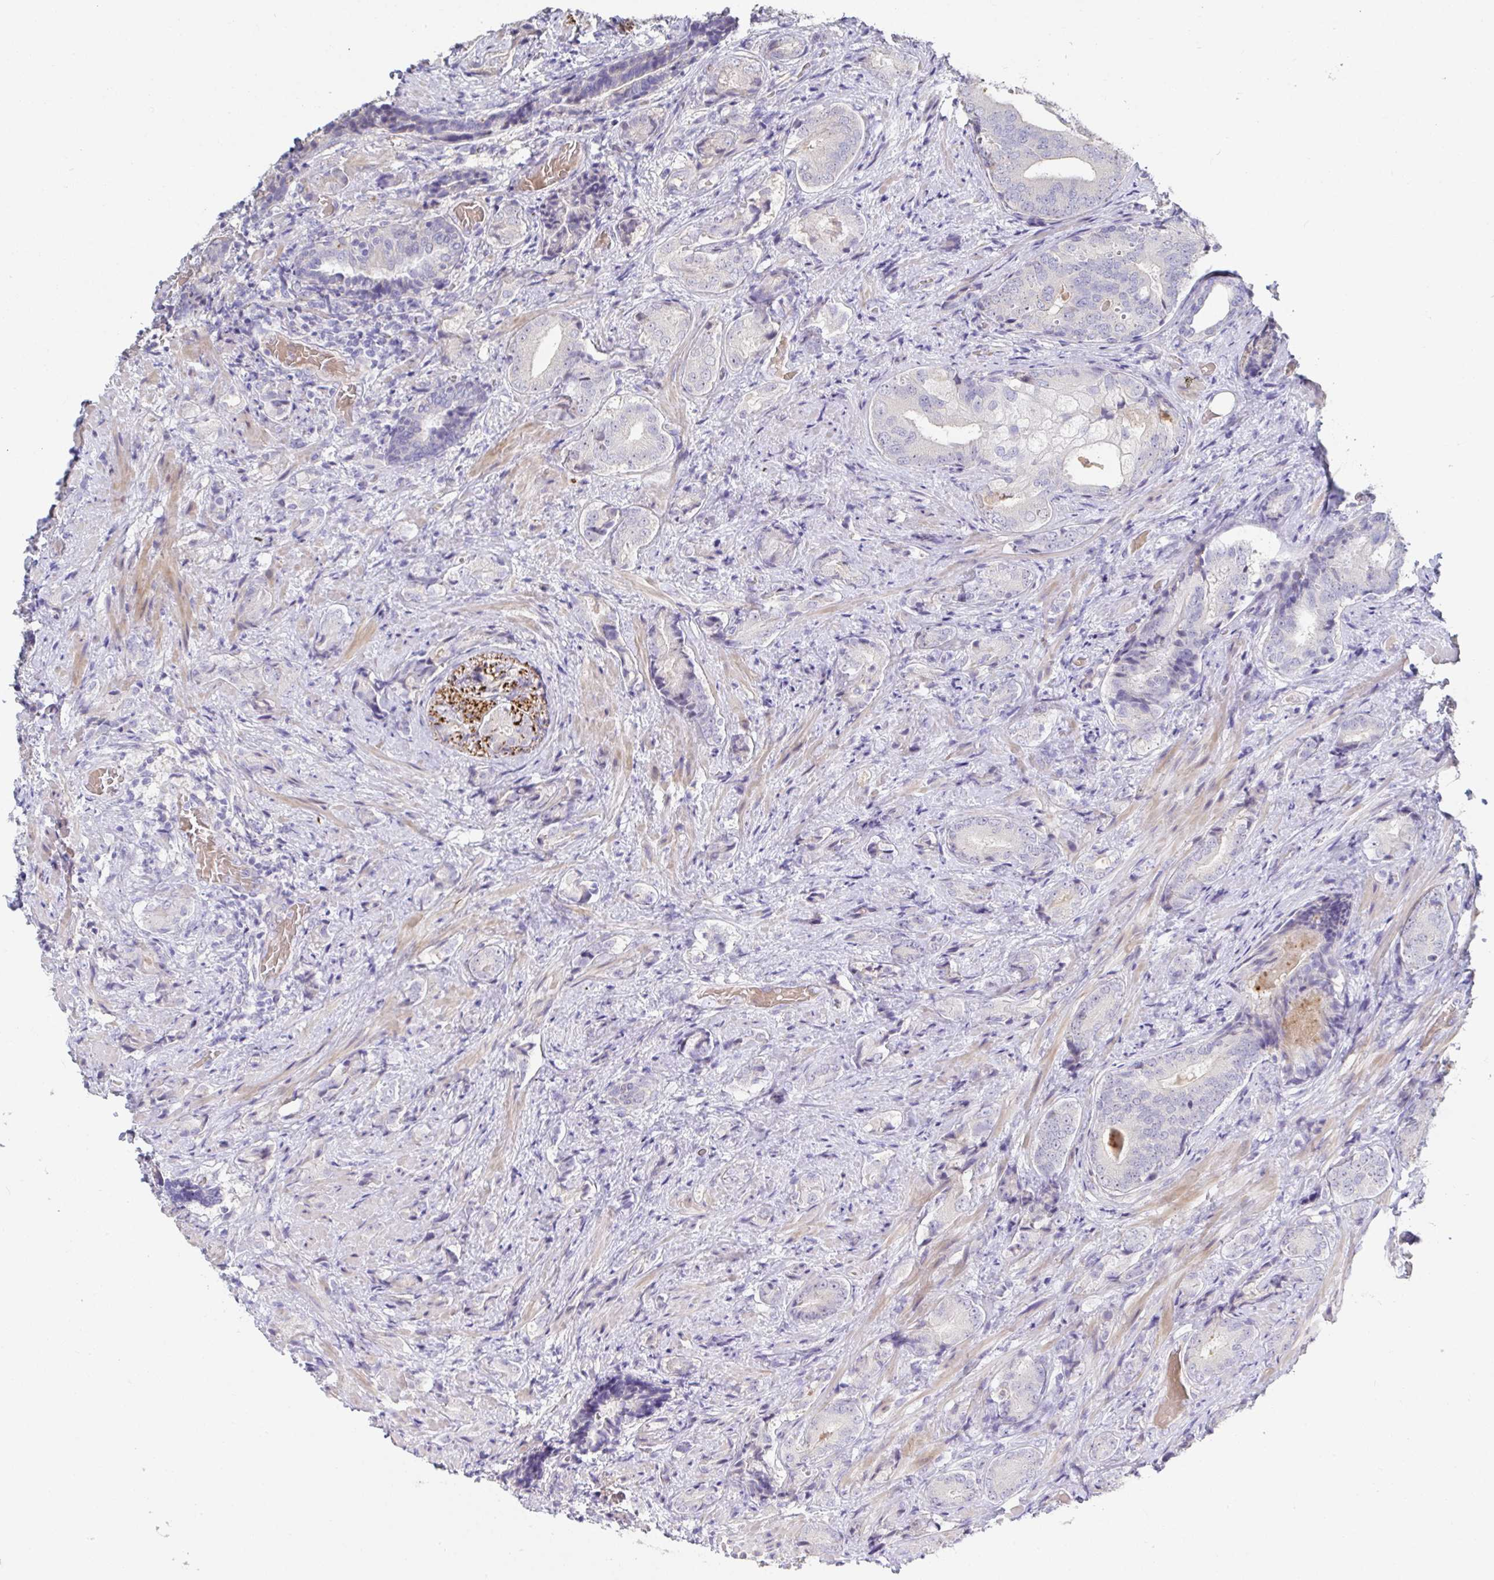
{"staining": {"intensity": "negative", "quantity": "none", "location": "none"}, "tissue": "prostate cancer", "cell_type": "Tumor cells", "image_type": "cancer", "snomed": [{"axis": "morphology", "description": "Adenocarcinoma, High grade"}, {"axis": "topography", "description": "Prostate"}], "caption": "IHC of prostate cancer (adenocarcinoma (high-grade)) displays no expression in tumor cells.", "gene": "ANO5", "patient": {"sex": "male", "age": 62}}